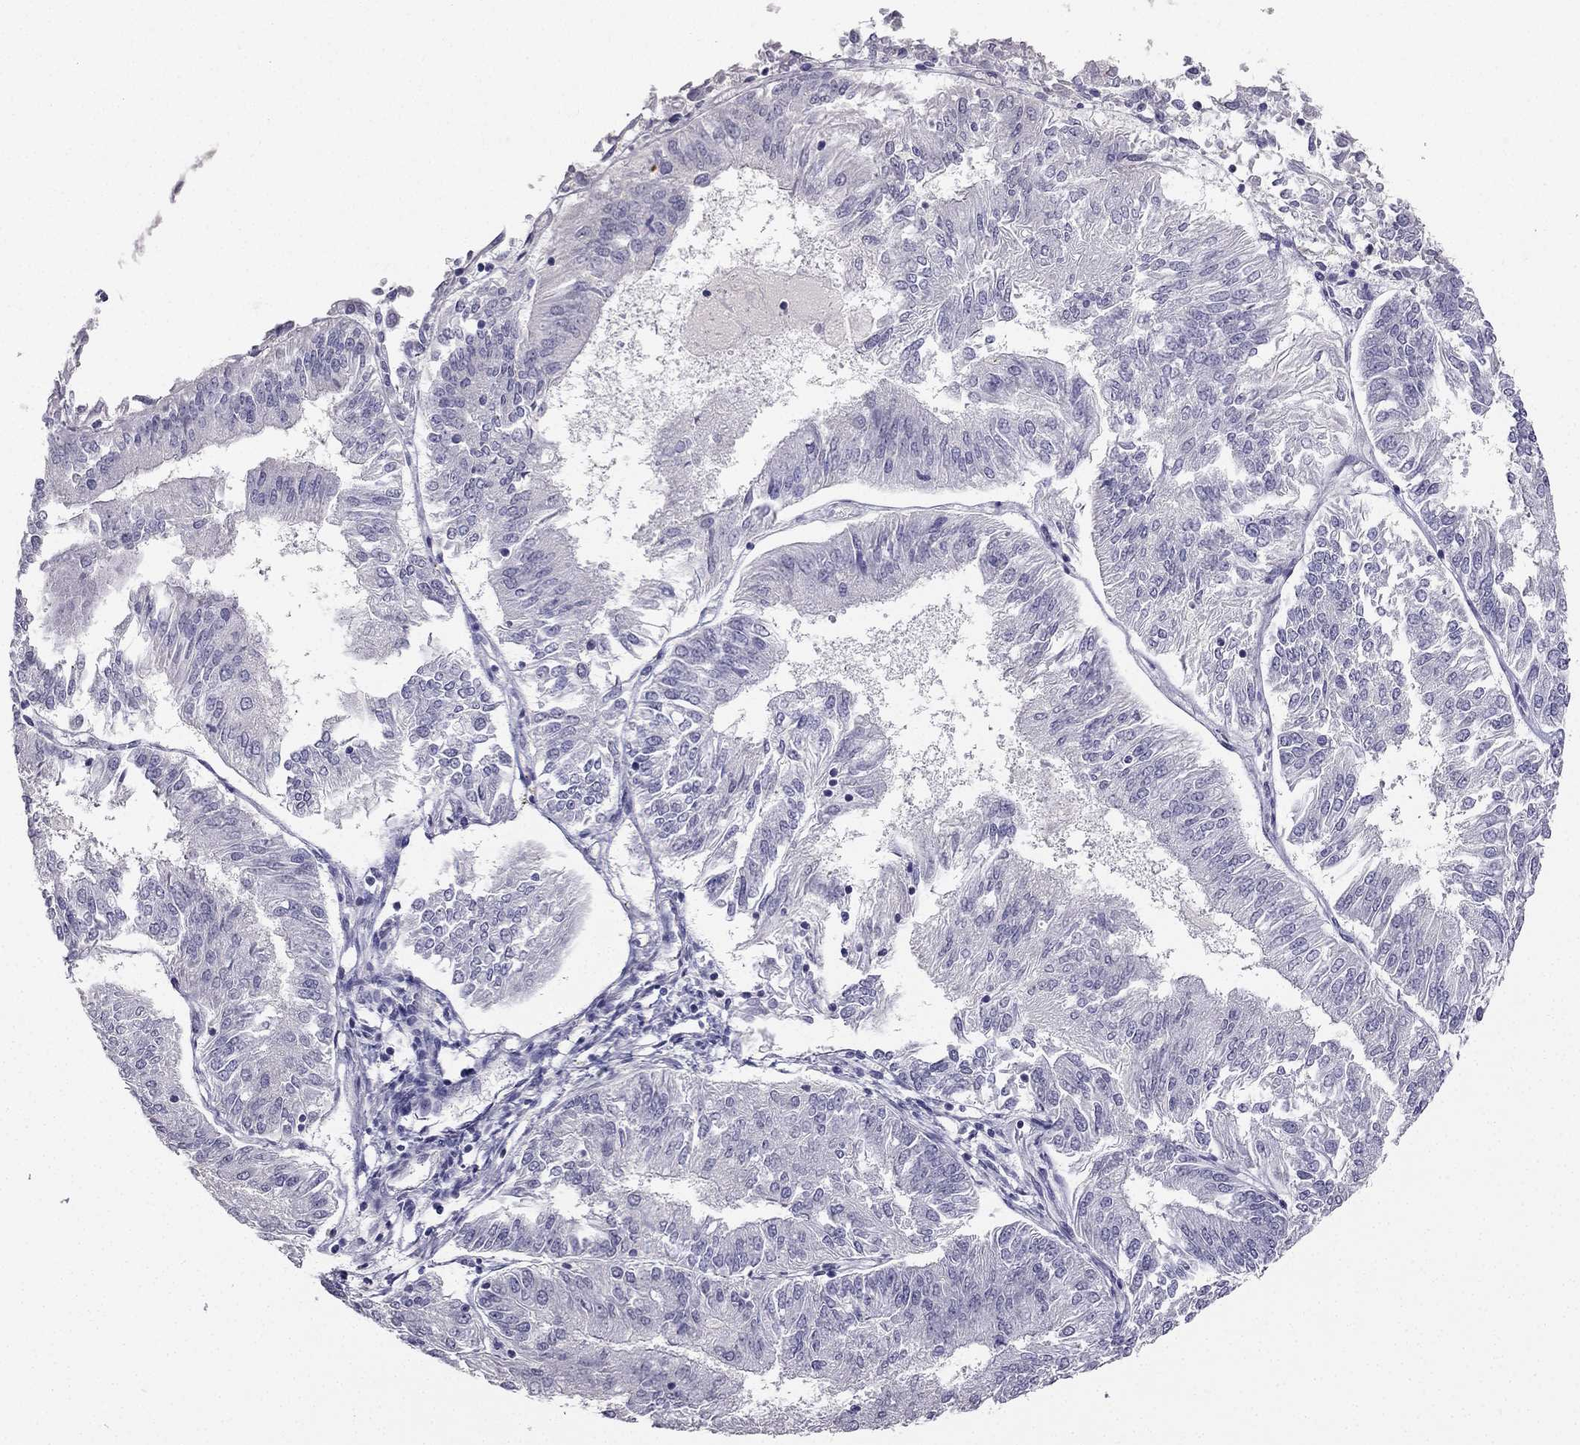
{"staining": {"intensity": "negative", "quantity": "none", "location": "none"}, "tissue": "endometrial cancer", "cell_type": "Tumor cells", "image_type": "cancer", "snomed": [{"axis": "morphology", "description": "Adenocarcinoma, NOS"}, {"axis": "topography", "description": "Endometrium"}], "caption": "Tumor cells show no significant positivity in endometrial cancer (adenocarcinoma).", "gene": "CALB2", "patient": {"sex": "female", "age": 58}}